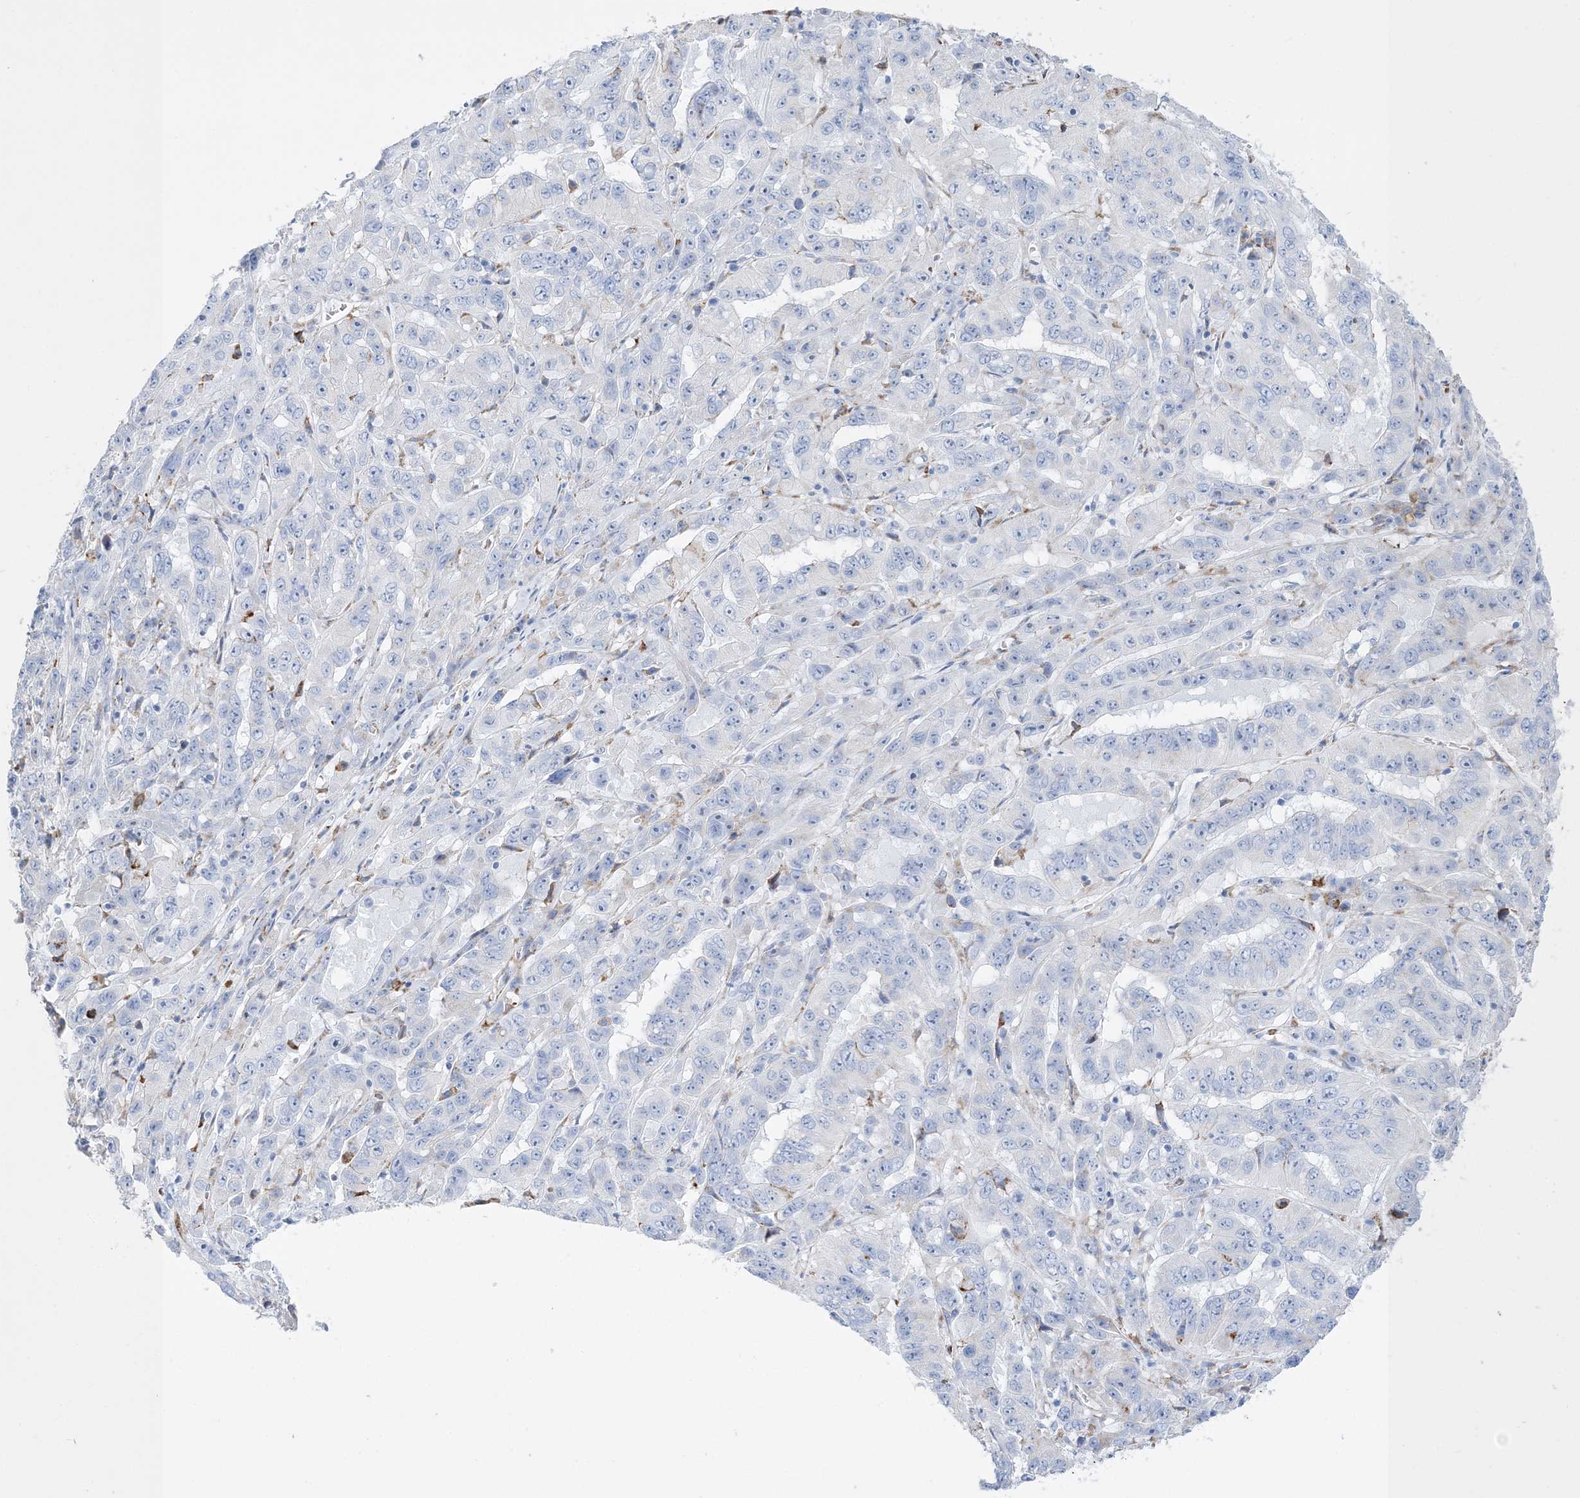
{"staining": {"intensity": "negative", "quantity": "none", "location": "none"}, "tissue": "pancreatic cancer", "cell_type": "Tumor cells", "image_type": "cancer", "snomed": [{"axis": "morphology", "description": "Adenocarcinoma, NOS"}, {"axis": "topography", "description": "Pancreas"}], "caption": "Image shows no significant protein staining in tumor cells of adenocarcinoma (pancreatic).", "gene": "TSPYL6", "patient": {"sex": "male", "age": 63}}